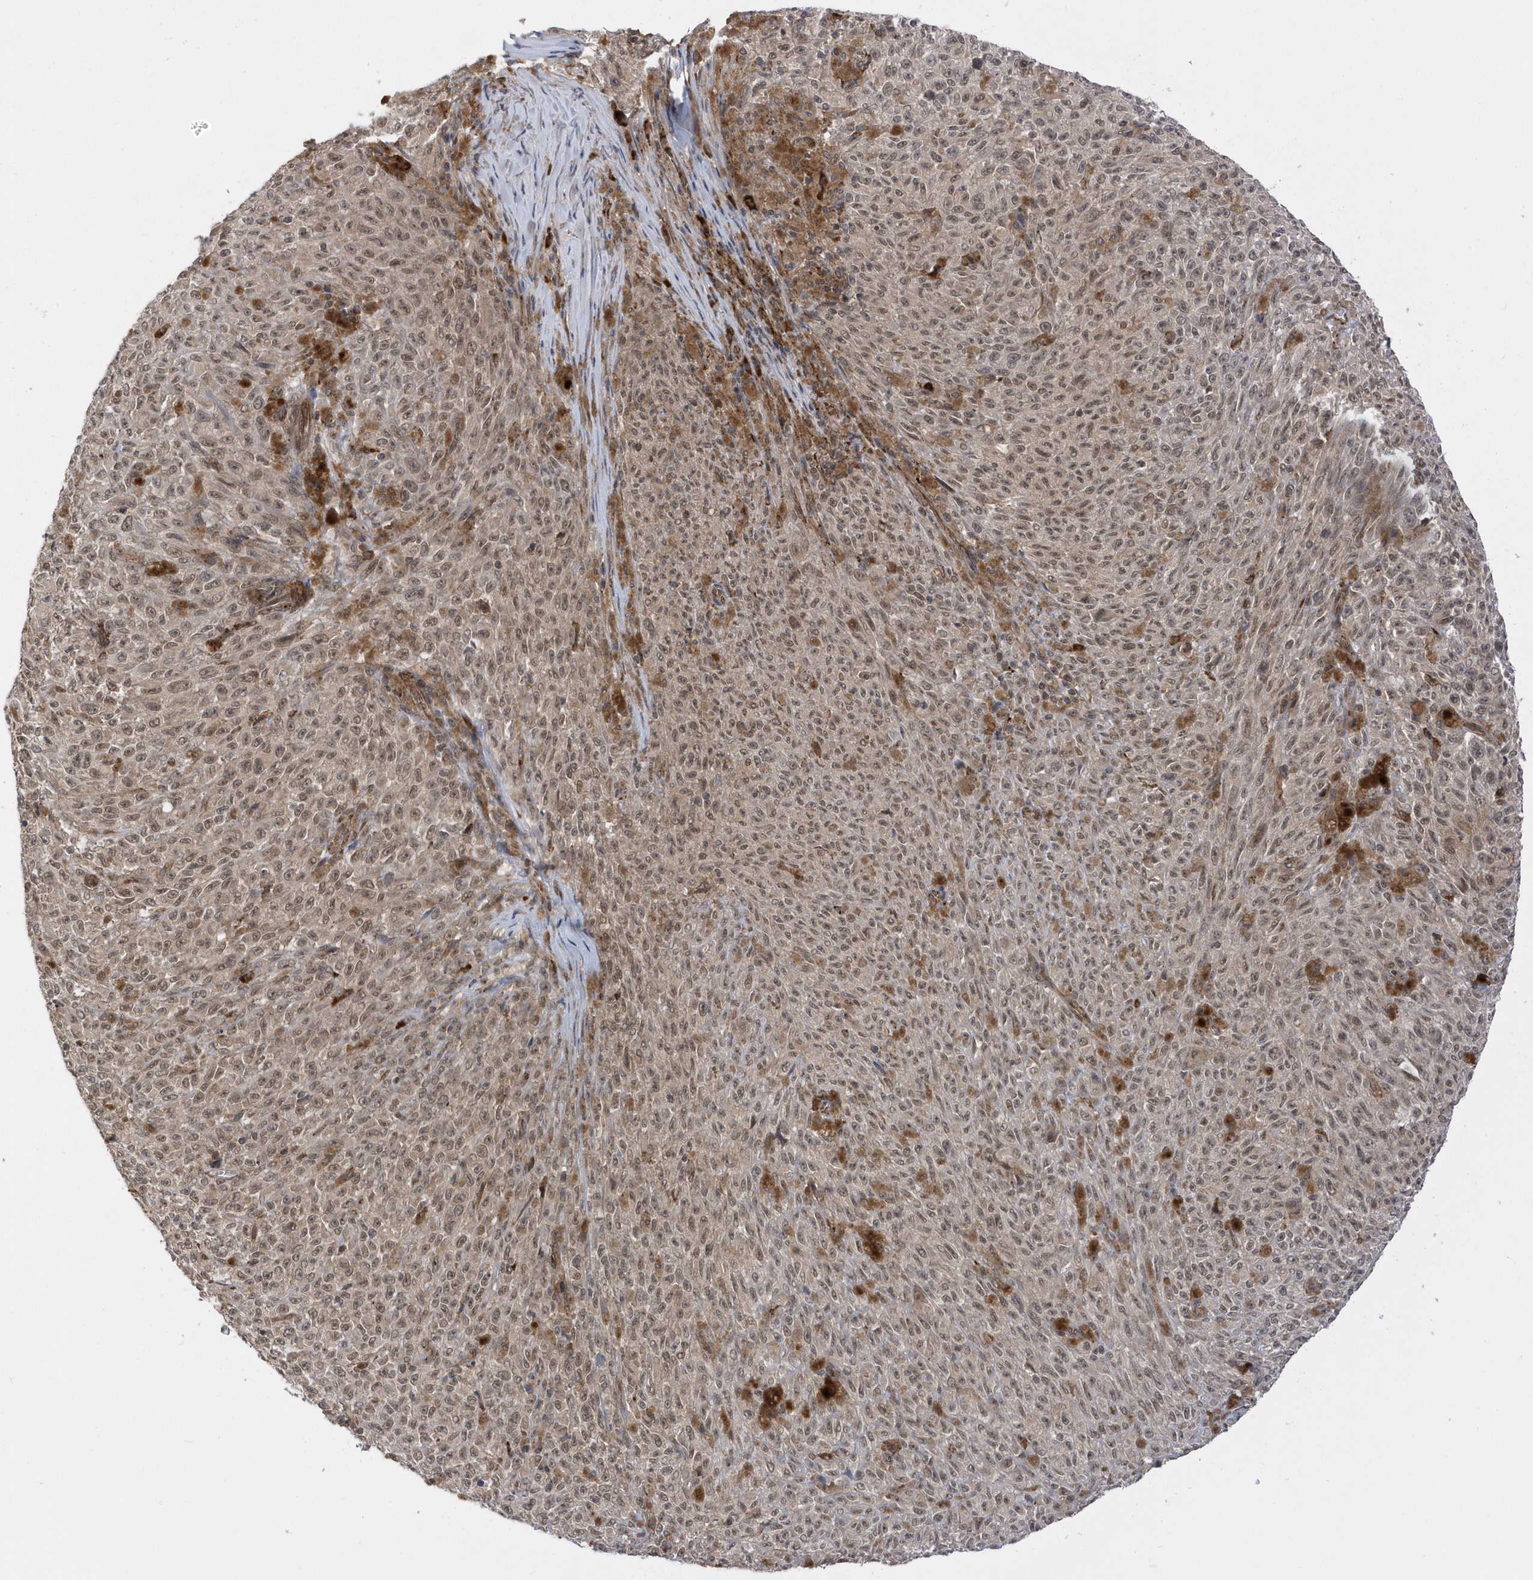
{"staining": {"intensity": "moderate", "quantity": ">75%", "location": "nuclear"}, "tissue": "melanoma", "cell_type": "Tumor cells", "image_type": "cancer", "snomed": [{"axis": "morphology", "description": "Malignant melanoma, NOS"}, {"axis": "topography", "description": "Skin"}], "caption": "An immunohistochemistry image of neoplastic tissue is shown. Protein staining in brown shows moderate nuclear positivity in malignant melanoma within tumor cells.", "gene": "METTL21A", "patient": {"sex": "female", "age": 82}}